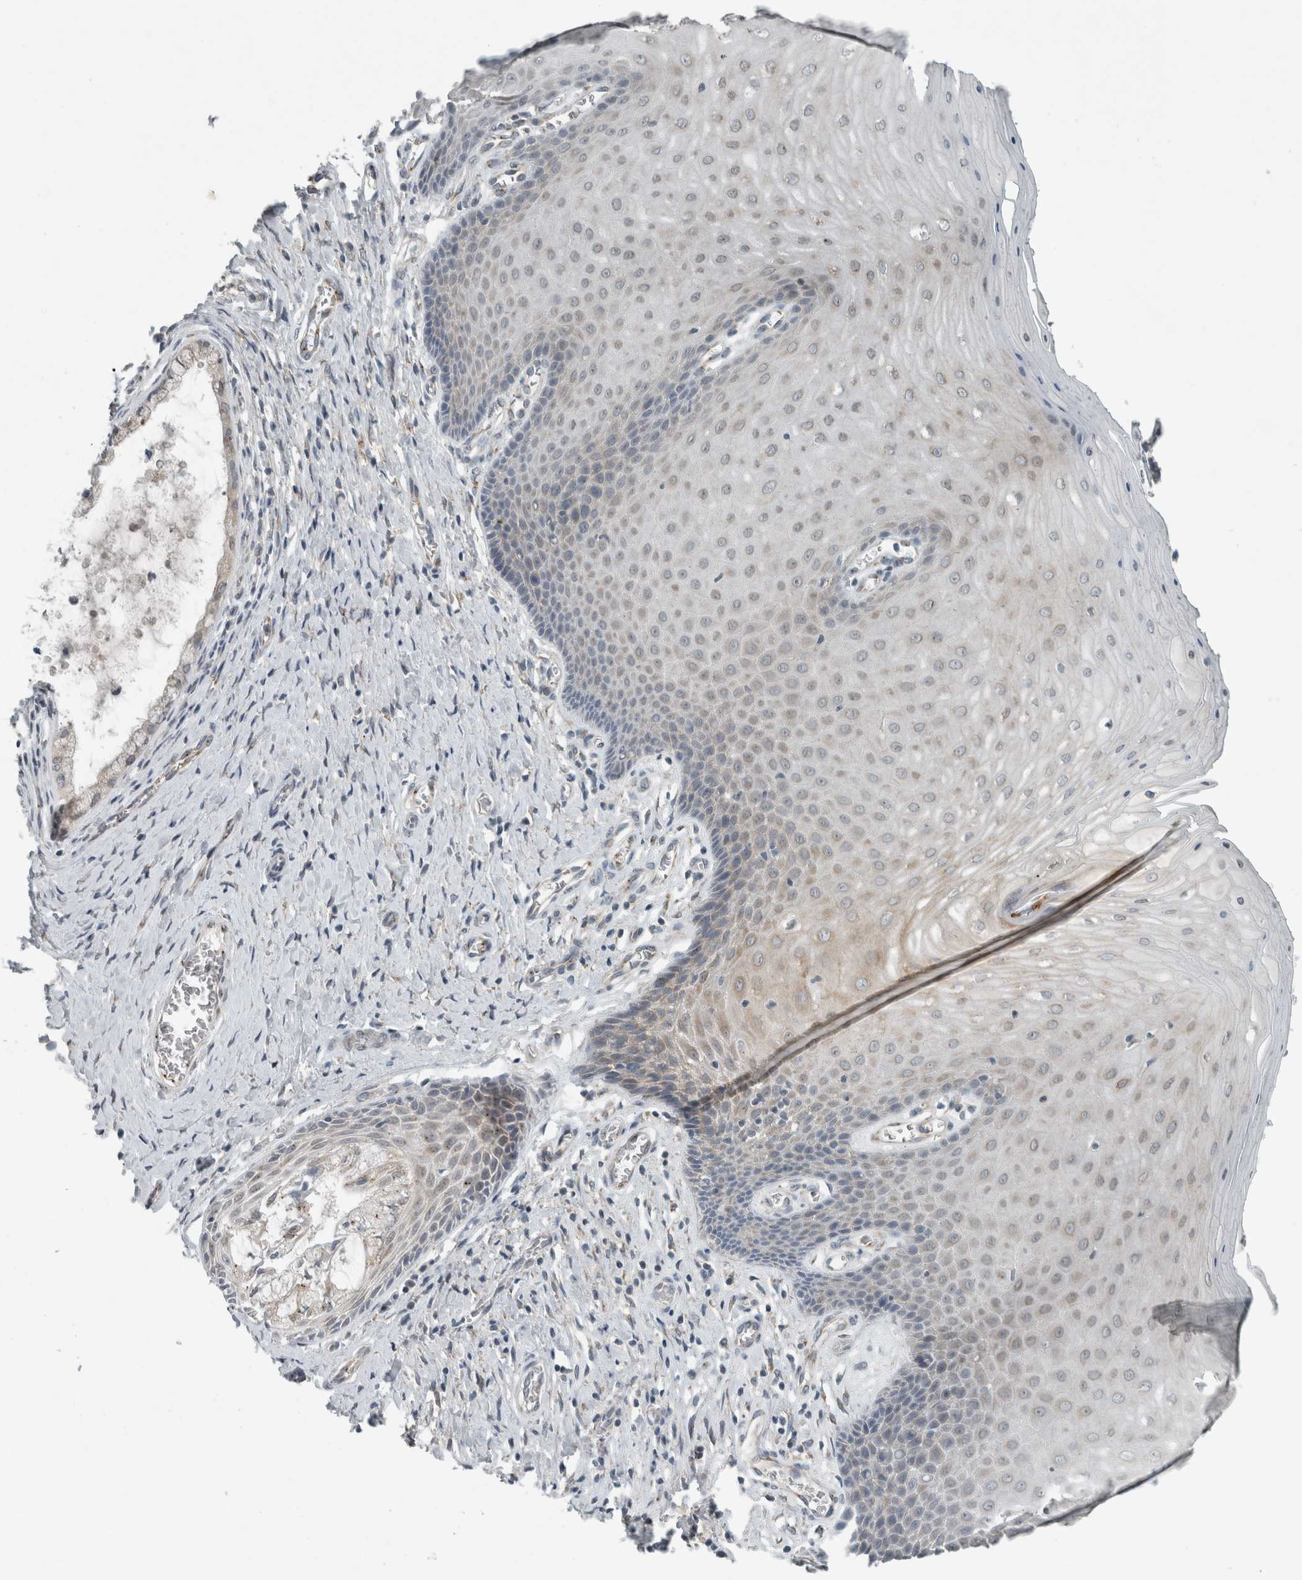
{"staining": {"intensity": "weak", "quantity": "<25%", "location": "cytoplasmic/membranous"}, "tissue": "cervix", "cell_type": "Glandular cells", "image_type": "normal", "snomed": [{"axis": "morphology", "description": "Normal tissue, NOS"}, {"axis": "topography", "description": "Cervix"}], "caption": "High power microscopy photomicrograph of an immunohistochemistry (IHC) histopathology image of unremarkable cervix, revealing no significant staining in glandular cells.", "gene": "KIF1C", "patient": {"sex": "female", "age": 55}}